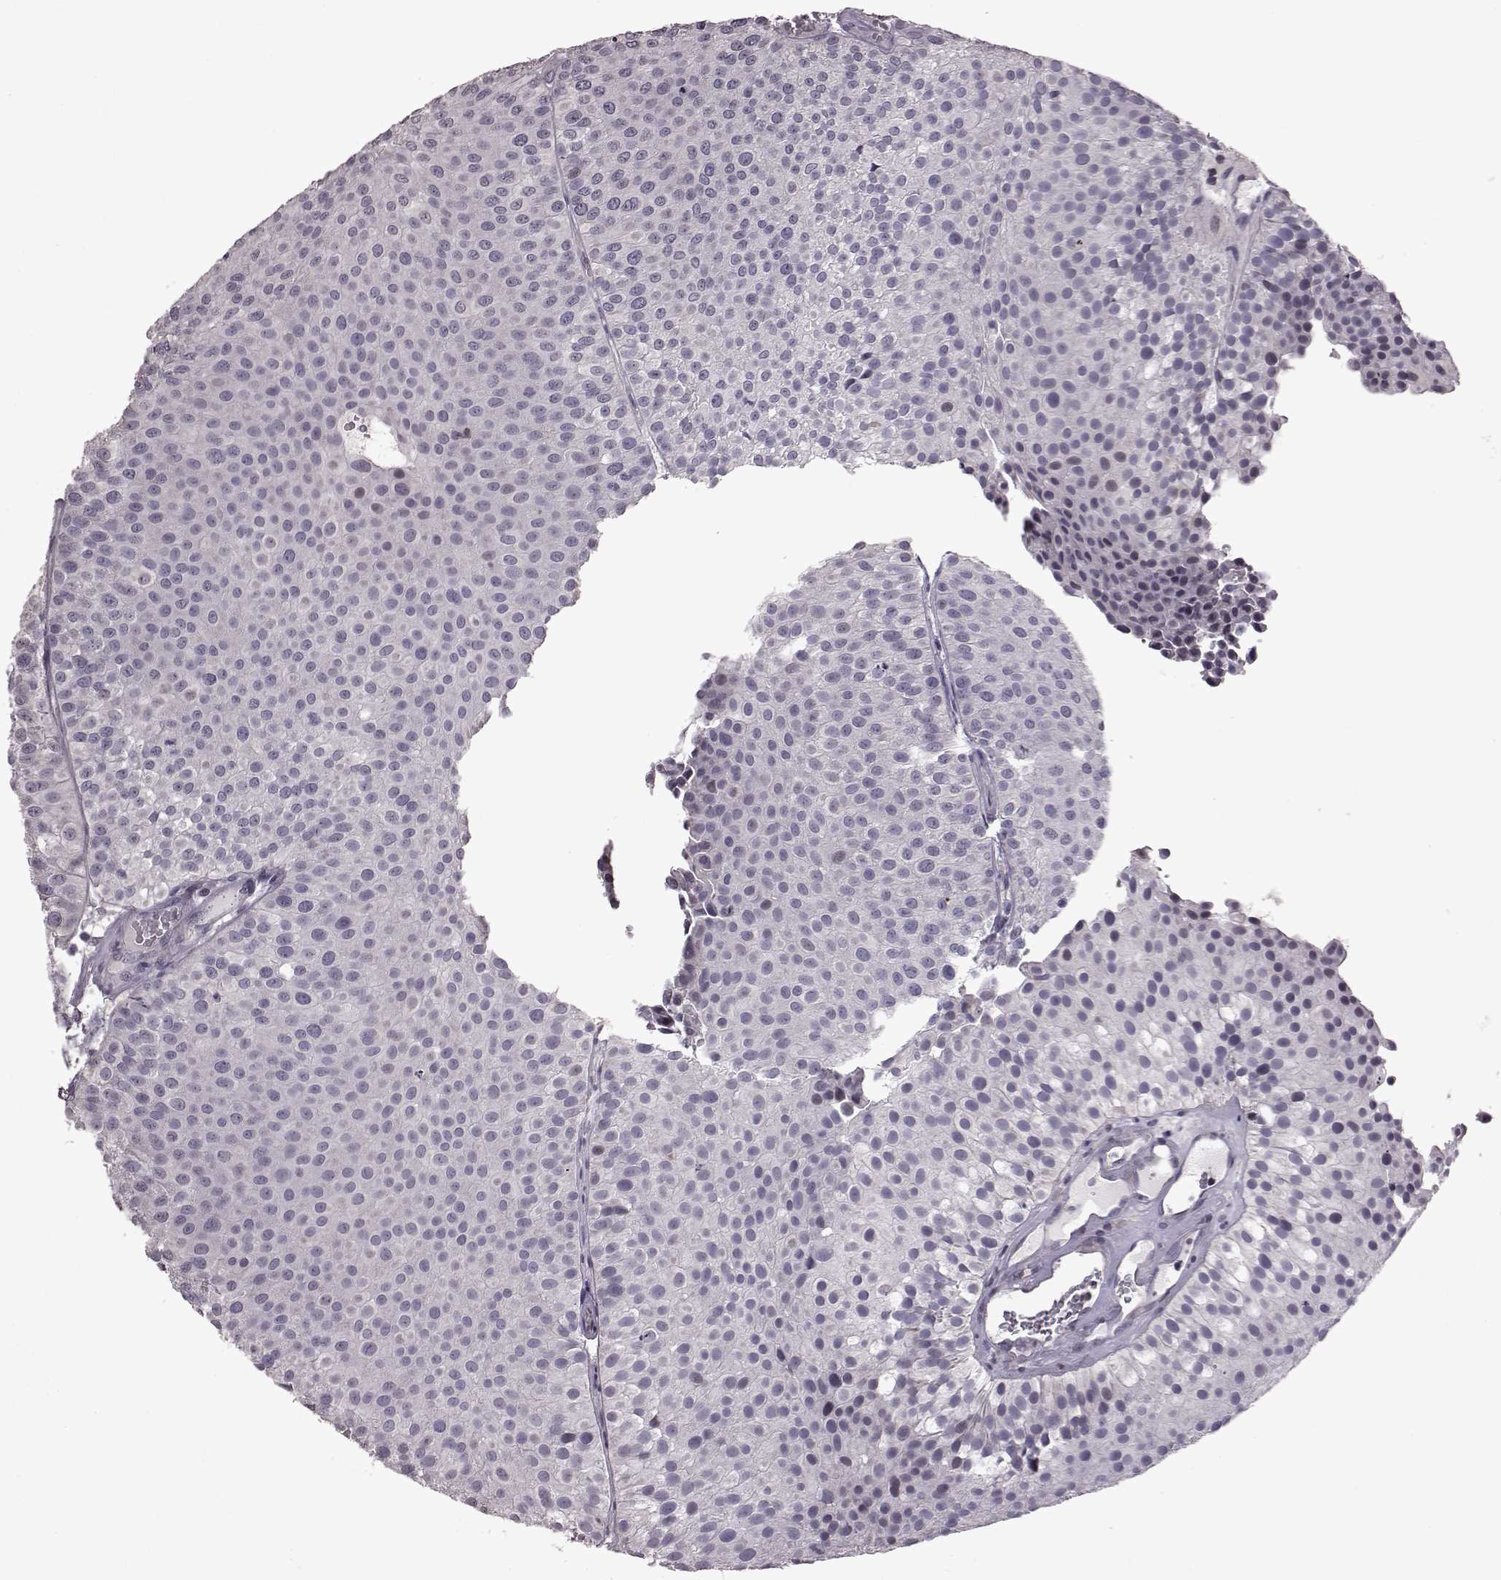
{"staining": {"intensity": "negative", "quantity": "none", "location": "none"}, "tissue": "urothelial cancer", "cell_type": "Tumor cells", "image_type": "cancer", "snomed": [{"axis": "morphology", "description": "Urothelial carcinoma, Low grade"}, {"axis": "topography", "description": "Urinary bladder"}], "caption": "Immunohistochemistry image of neoplastic tissue: urothelial carcinoma (low-grade) stained with DAB exhibits no significant protein positivity in tumor cells. (Brightfield microscopy of DAB (3,3'-diaminobenzidine) immunohistochemistry (IHC) at high magnification).", "gene": "GAL", "patient": {"sex": "female", "age": 87}}